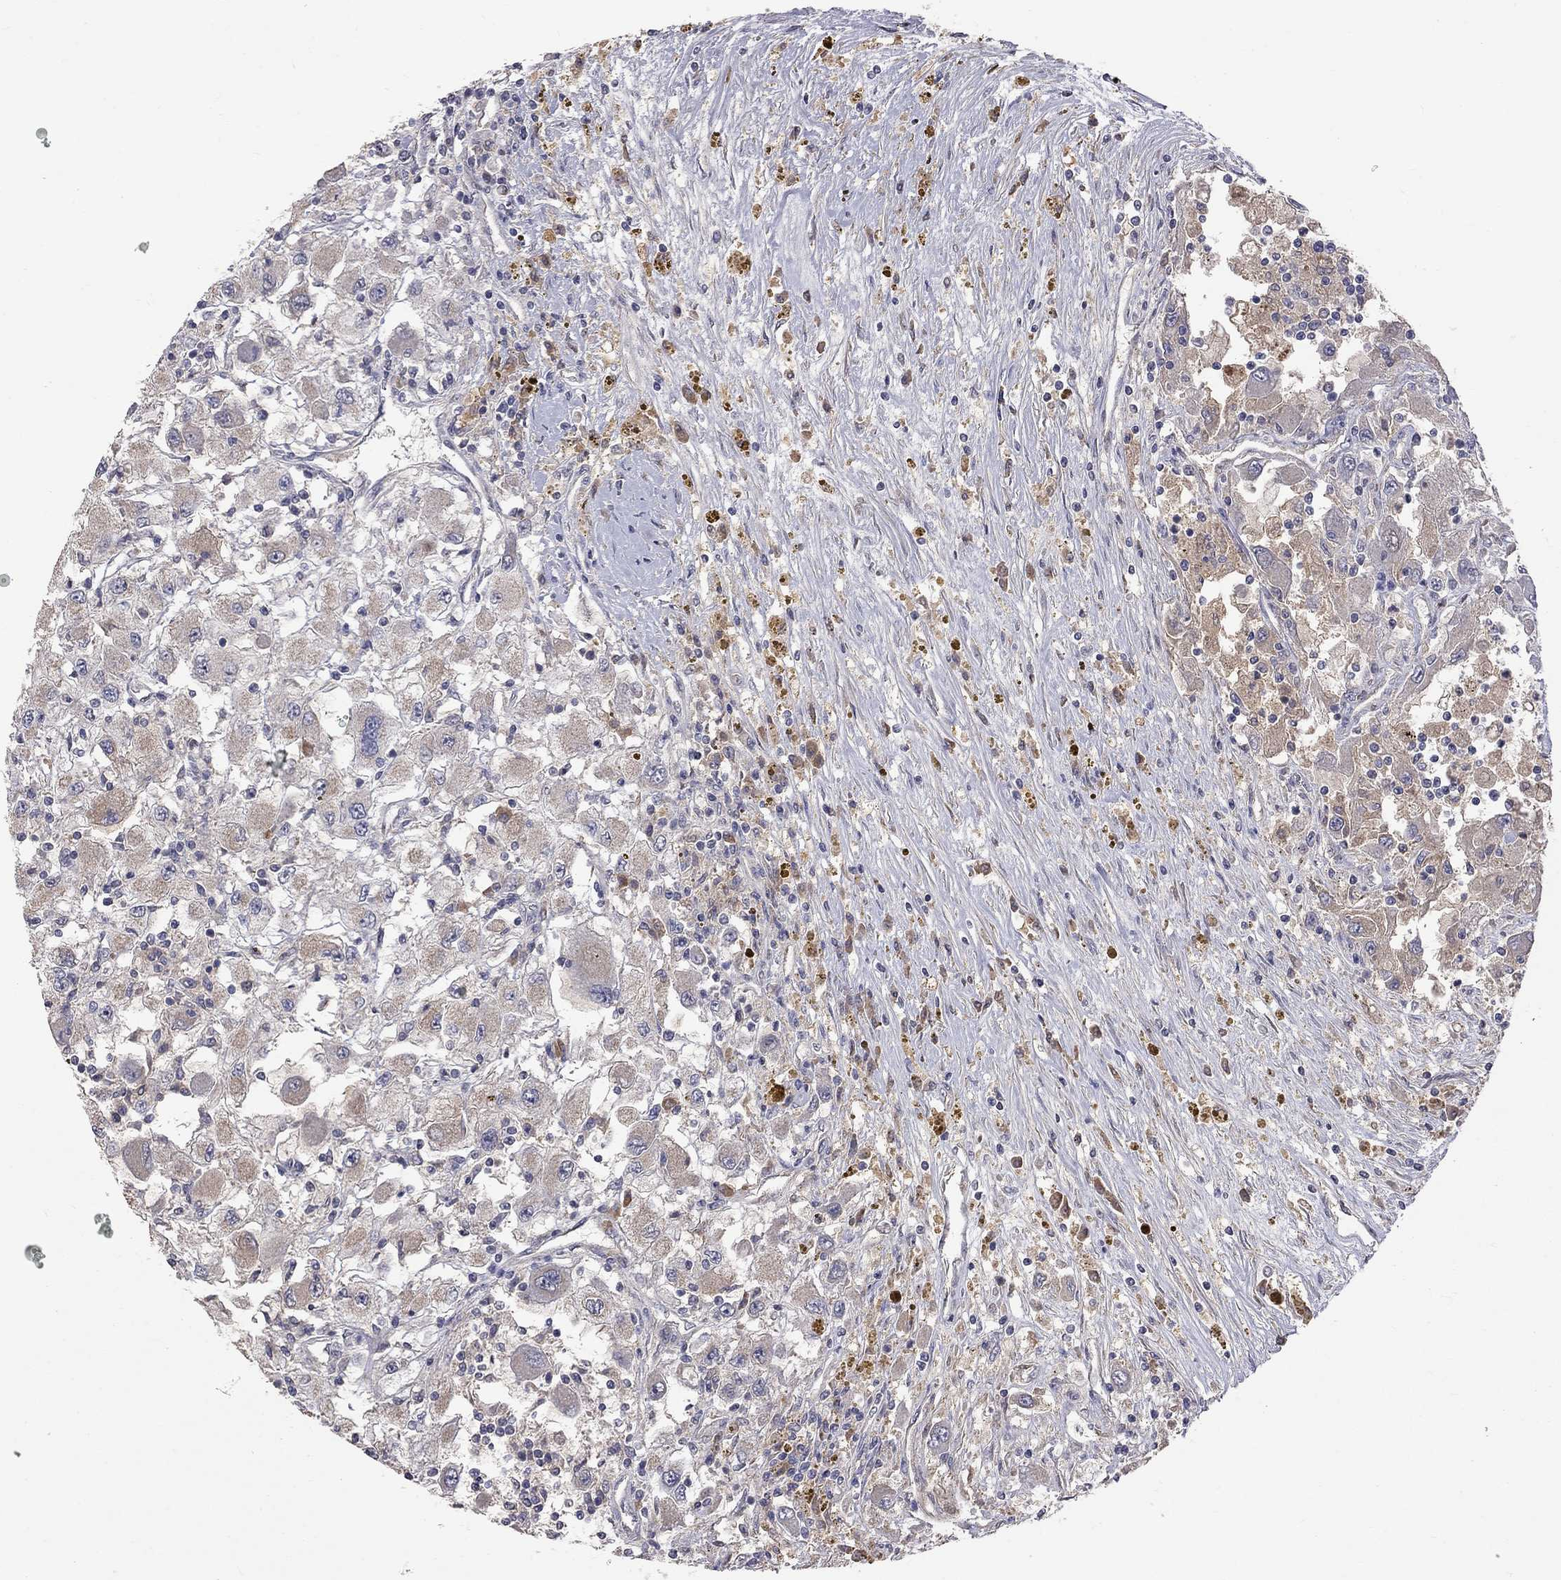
{"staining": {"intensity": "weak", "quantity": ">75%", "location": "cytoplasmic/membranous"}, "tissue": "renal cancer", "cell_type": "Tumor cells", "image_type": "cancer", "snomed": [{"axis": "morphology", "description": "Adenocarcinoma, NOS"}, {"axis": "topography", "description": "Kidney"}], "caption": "Immunohistochemistry (DAB (3,3'-diaminobenzidine)) staining of human renal cancer (adenocarcinoma) demonstrates weak cytoplasmic/membranous protein expression in approximately >75% of tumor cells. (IHC, brightfield microscopy, high magnification).", "gene": "HTR6", "patient": {"sex": "female", "age": 67}}